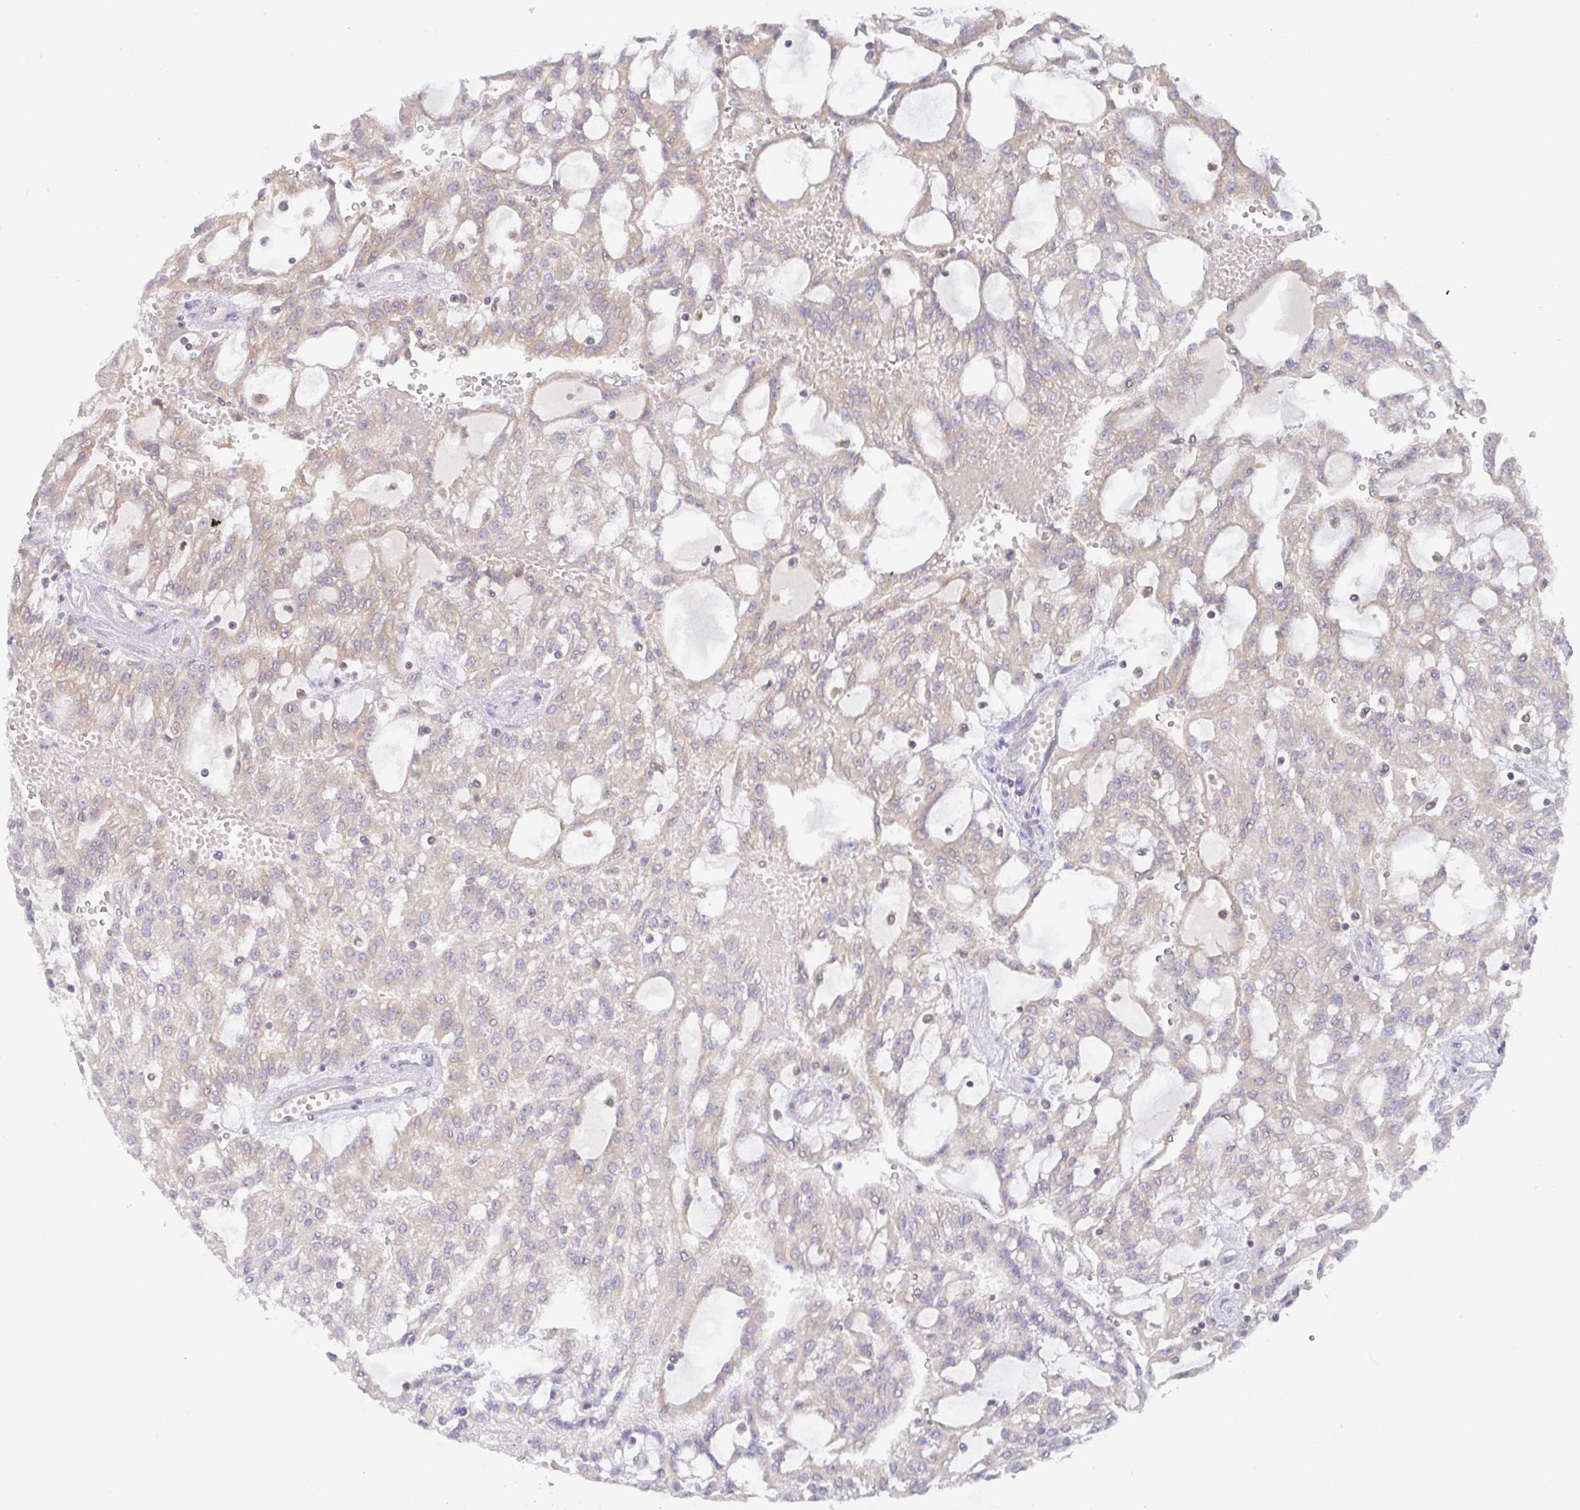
{"staining": {"intensity": "weak", "quantity": ">75%", "location": "cytoplasmic/membranous"}, "tissue": "renal cancer", "cell_type": "Tumor cells", "image_type": "cancer", "snomed": [{"axis": "morphology", "description": "Adenocarcinoma, NOS"}, {"axis": "topography", "description": "Kidney"}], "caption": "Renal cancer stained with immunohistochemistry exhibits weak cytoplasmic/membranous staining in approximately >75% of tumor cells. Using DAB (3,3'-diaminobenzidine) (brown) and hematoxylin (blue) stains, captured at high magnification using brightfield microscopy.", "gene": "DERL2", "patient": {"sex": "male", "age": 63}}